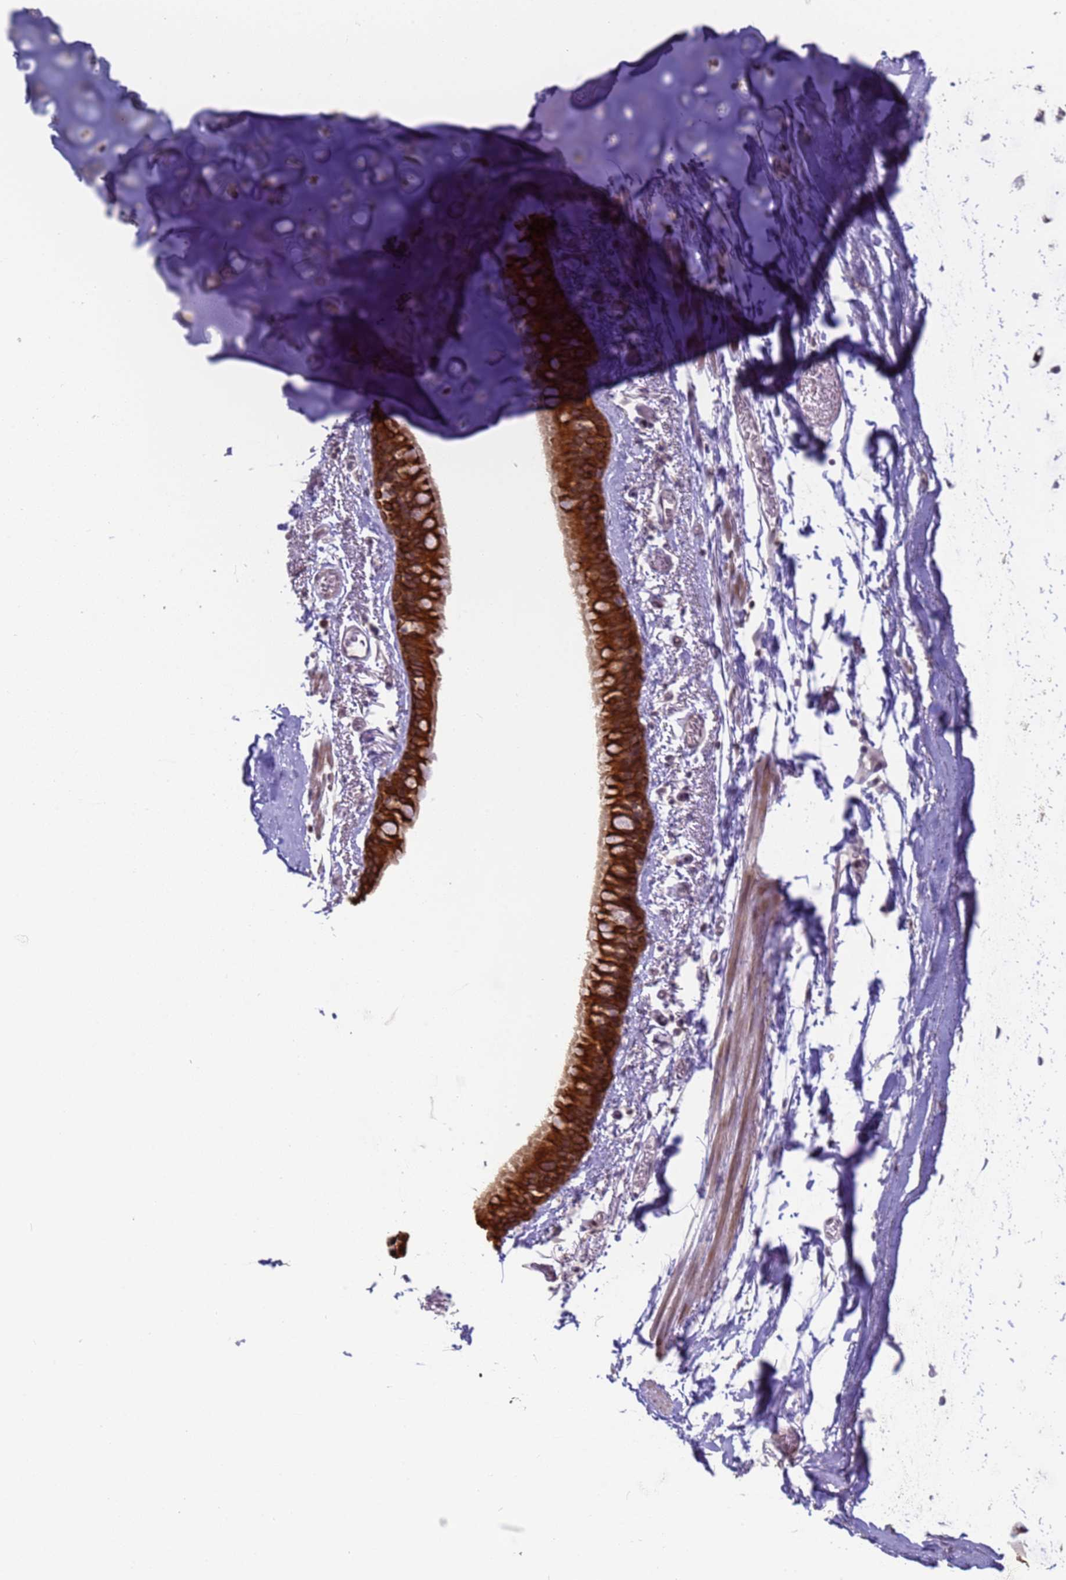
{"staining": {"intensity": "strong", "quantity": ">75%", "location": "cytoplasmic/membranous"}, "tissue": "bronchus", "cell_type": "Respiratory epithelial cells", "image_type": "normal", "snomed": [{"axis": "morphology", "description": "Normal tissue, NOS"}, {"axis": "topography", "description": "Cartilage tissue"}], "caption": "Immunohistochemistry (IHC) histopathology image of normal human bronchus stained for a protein (brown), which exhibits high levels of strong cytoplasmic/membranous staining in about >75% of respiratory epithelial cells.", "gene": "VWA3A", "patient": {"sex": "male", "age": 63}}